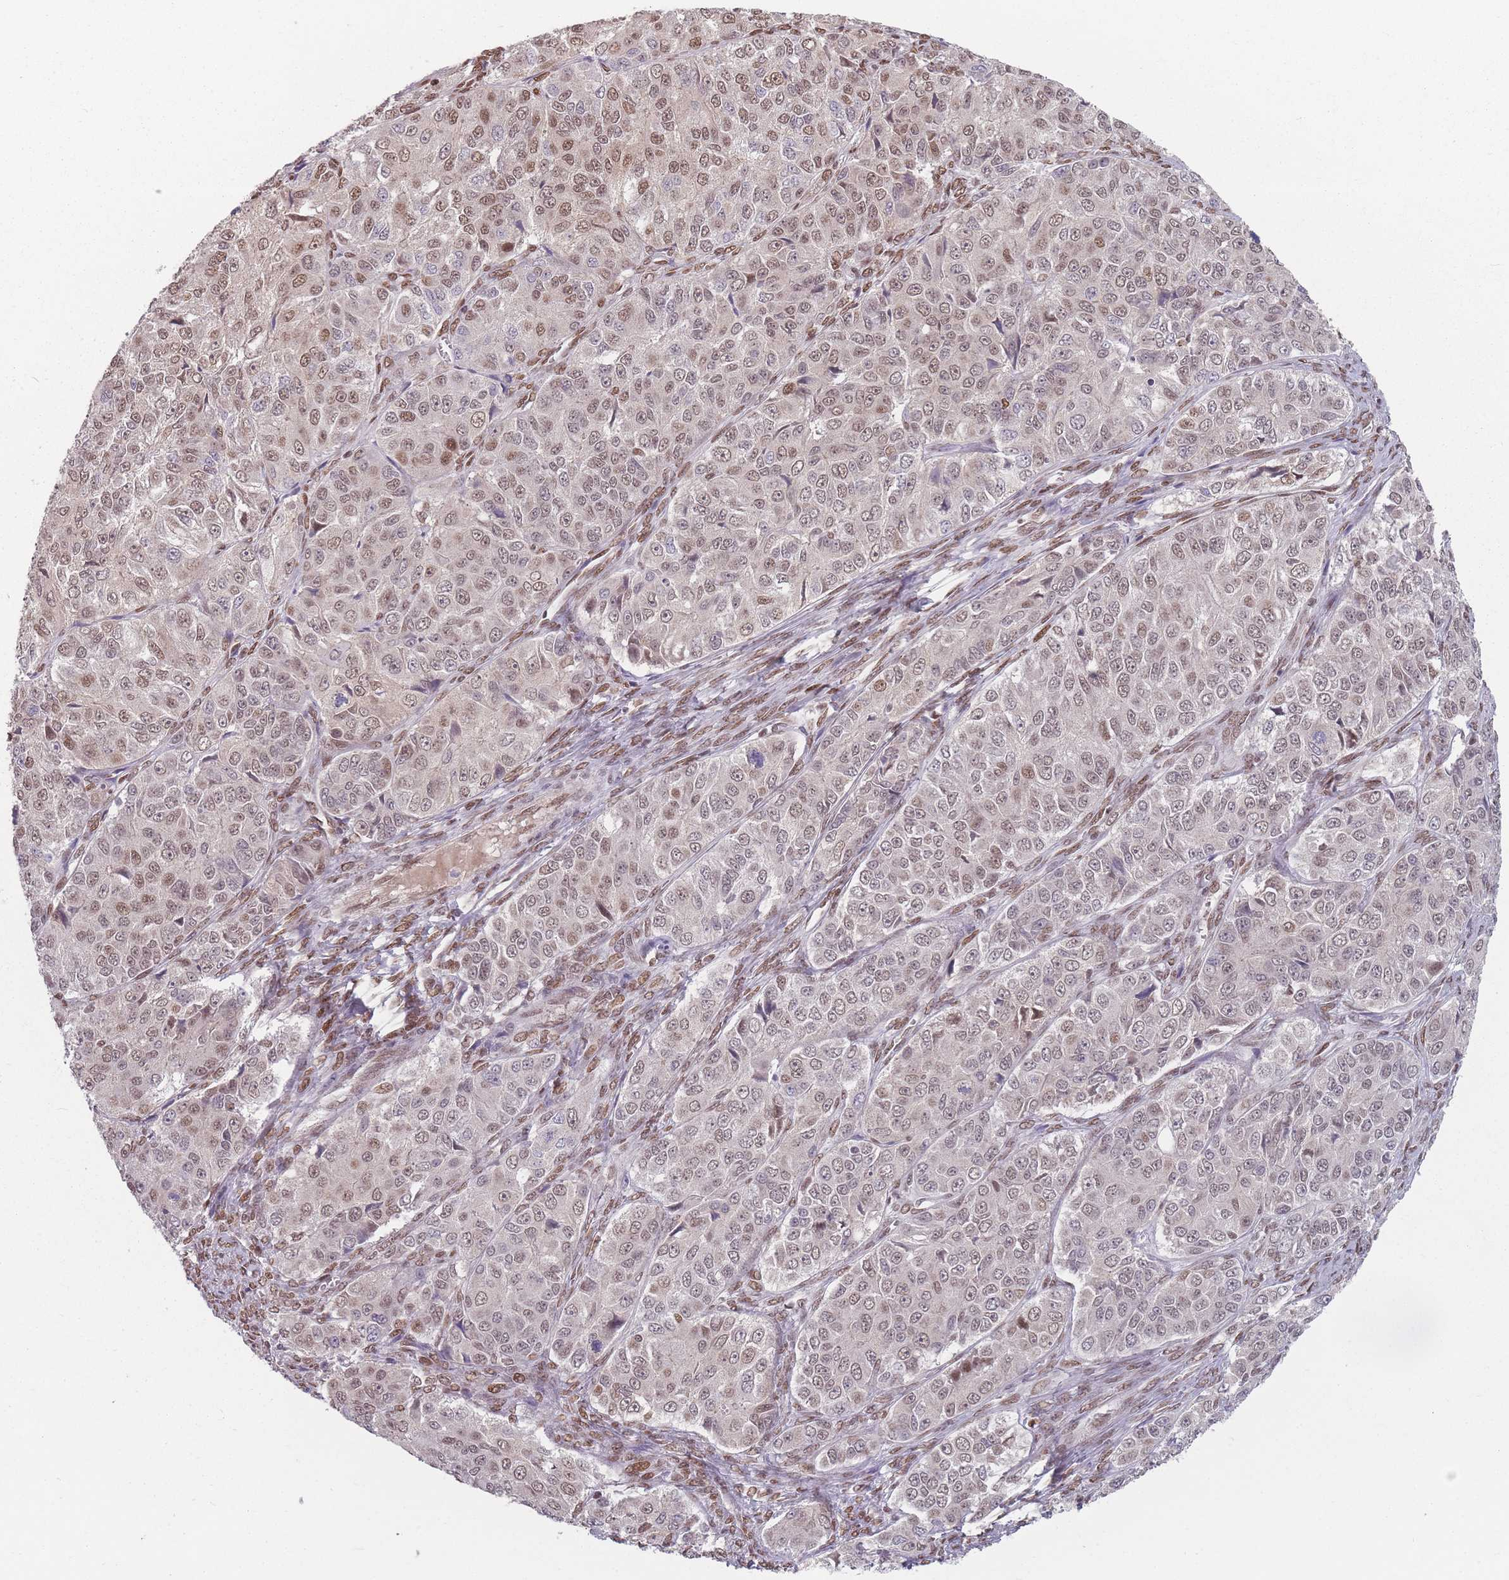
{"staining": {"intensity": "moderate", "quantity": ">75%", "location": "nuclear"}, "tissue": "ovarian cancer", "cell_type": "Tumor cells", "image_type": "cancer", "snomed": [{"axis": "morphology", "description": "Carcinoma, endometroid"}, {"axis": "topography", "description": "Ovary"}], "caption": "Immunohistochemistry staining of ovarian cancer, which displays medium levels of moderate nuclear staining in approximately >75% of tumor cells indicating moderate nuclear protein positivity. The staining was performed using DAB (3,3'-diaminobenzidine) (brown) for protein detection and nuclei were counterstained in hematoxylin (blue).", "gene": "SH3BGRL2", "patient": {"sex": "female", "age": 51}}